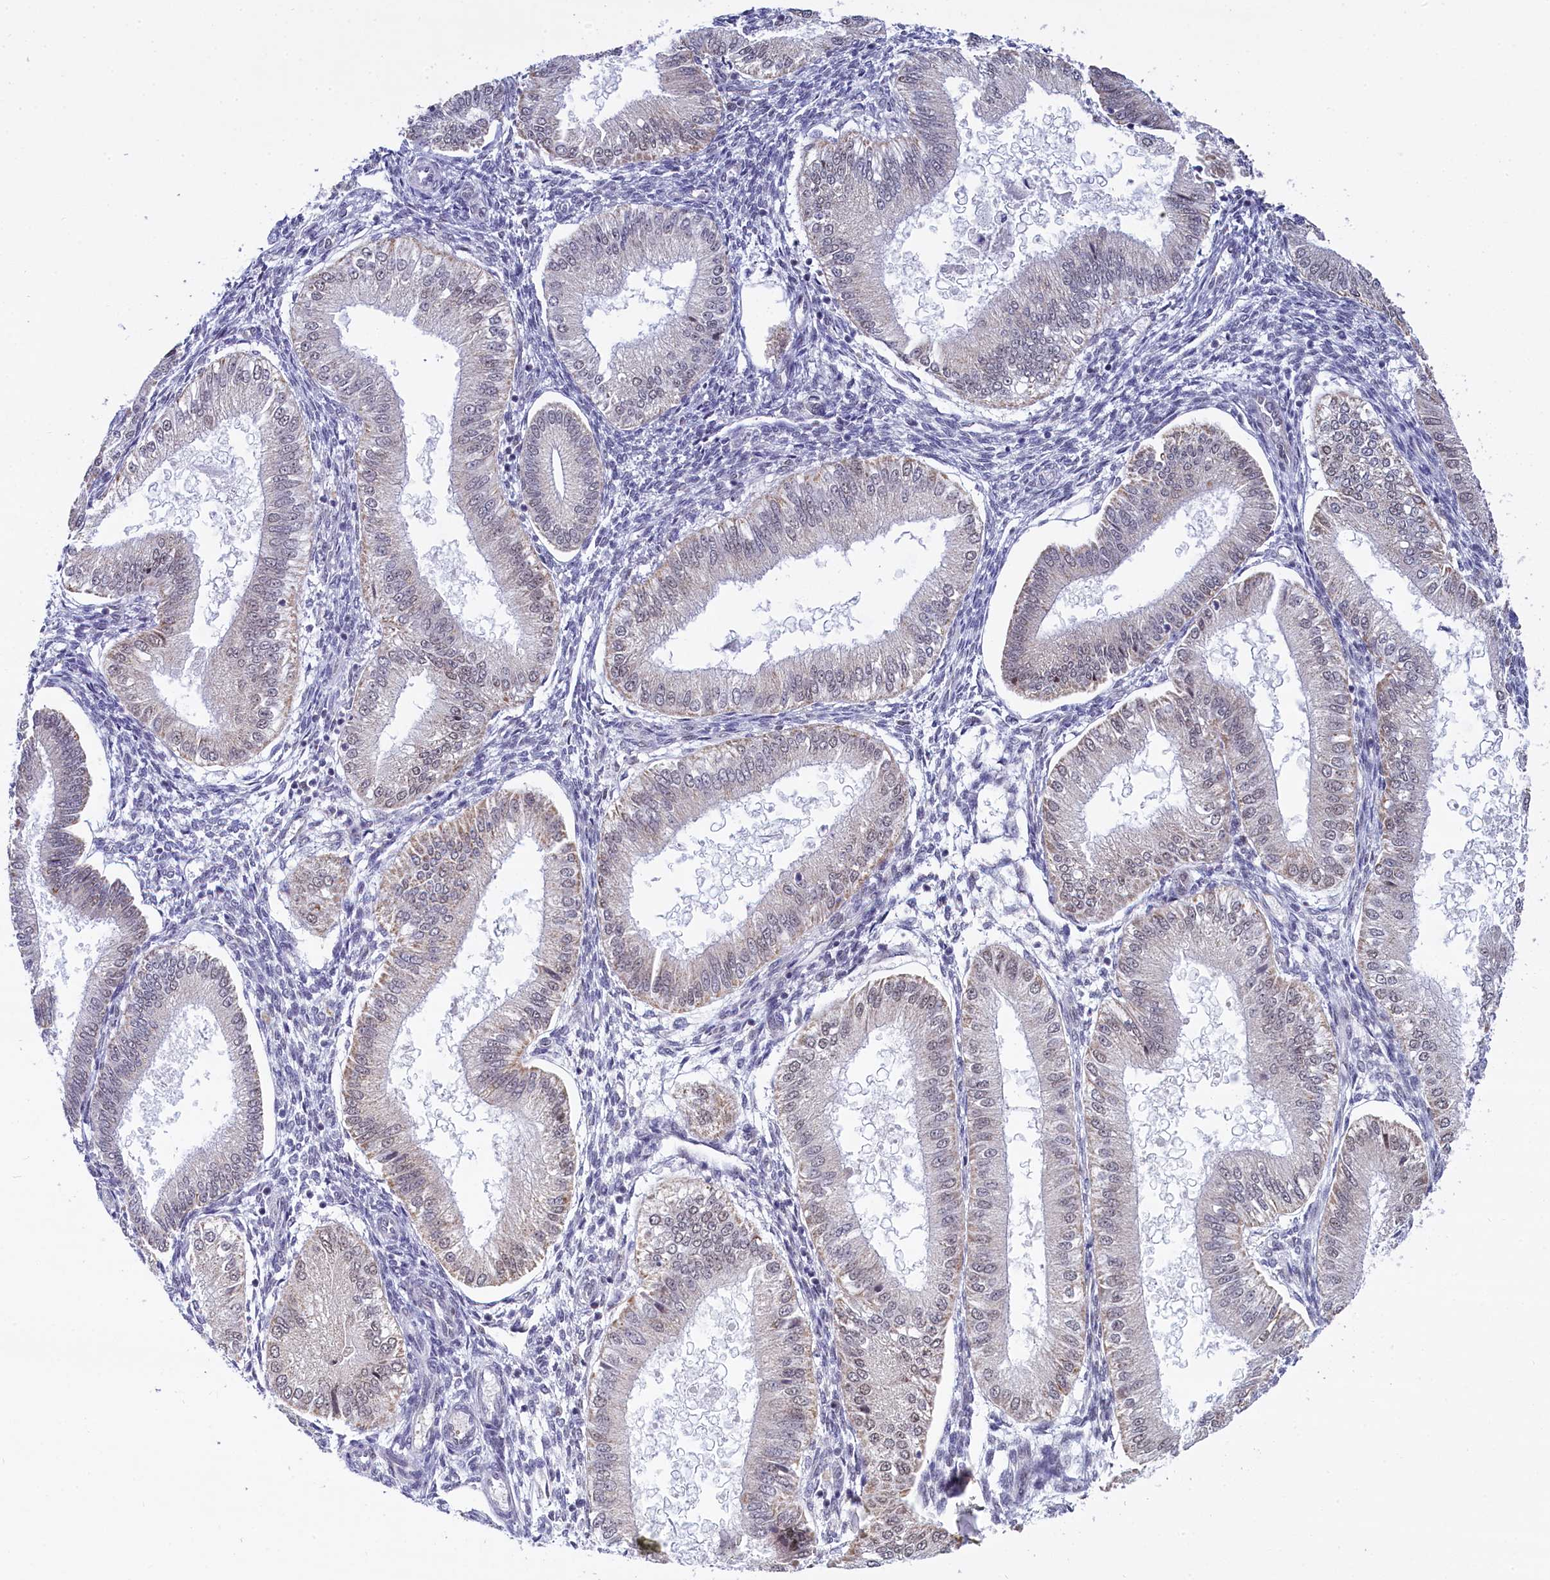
{"staining": {"intensity": "negative", "quantity": "none", "location": "none"}, "tissue": "endometrium", "cell_type": "Cells in endometrial stroma", "image_type": "normal", "snomed": [{"axis": "morphology", "description": "Normal tissue, NOS"}, {"axis": "topography", "description": "Endometrium"}], "caption": "DAB immunohistochemical staining of normal endometrium shows no significant expression in cells in endometrial stroma.", "gene": "PPHLN1", "patient": {"sex": "female", "age": 39}}